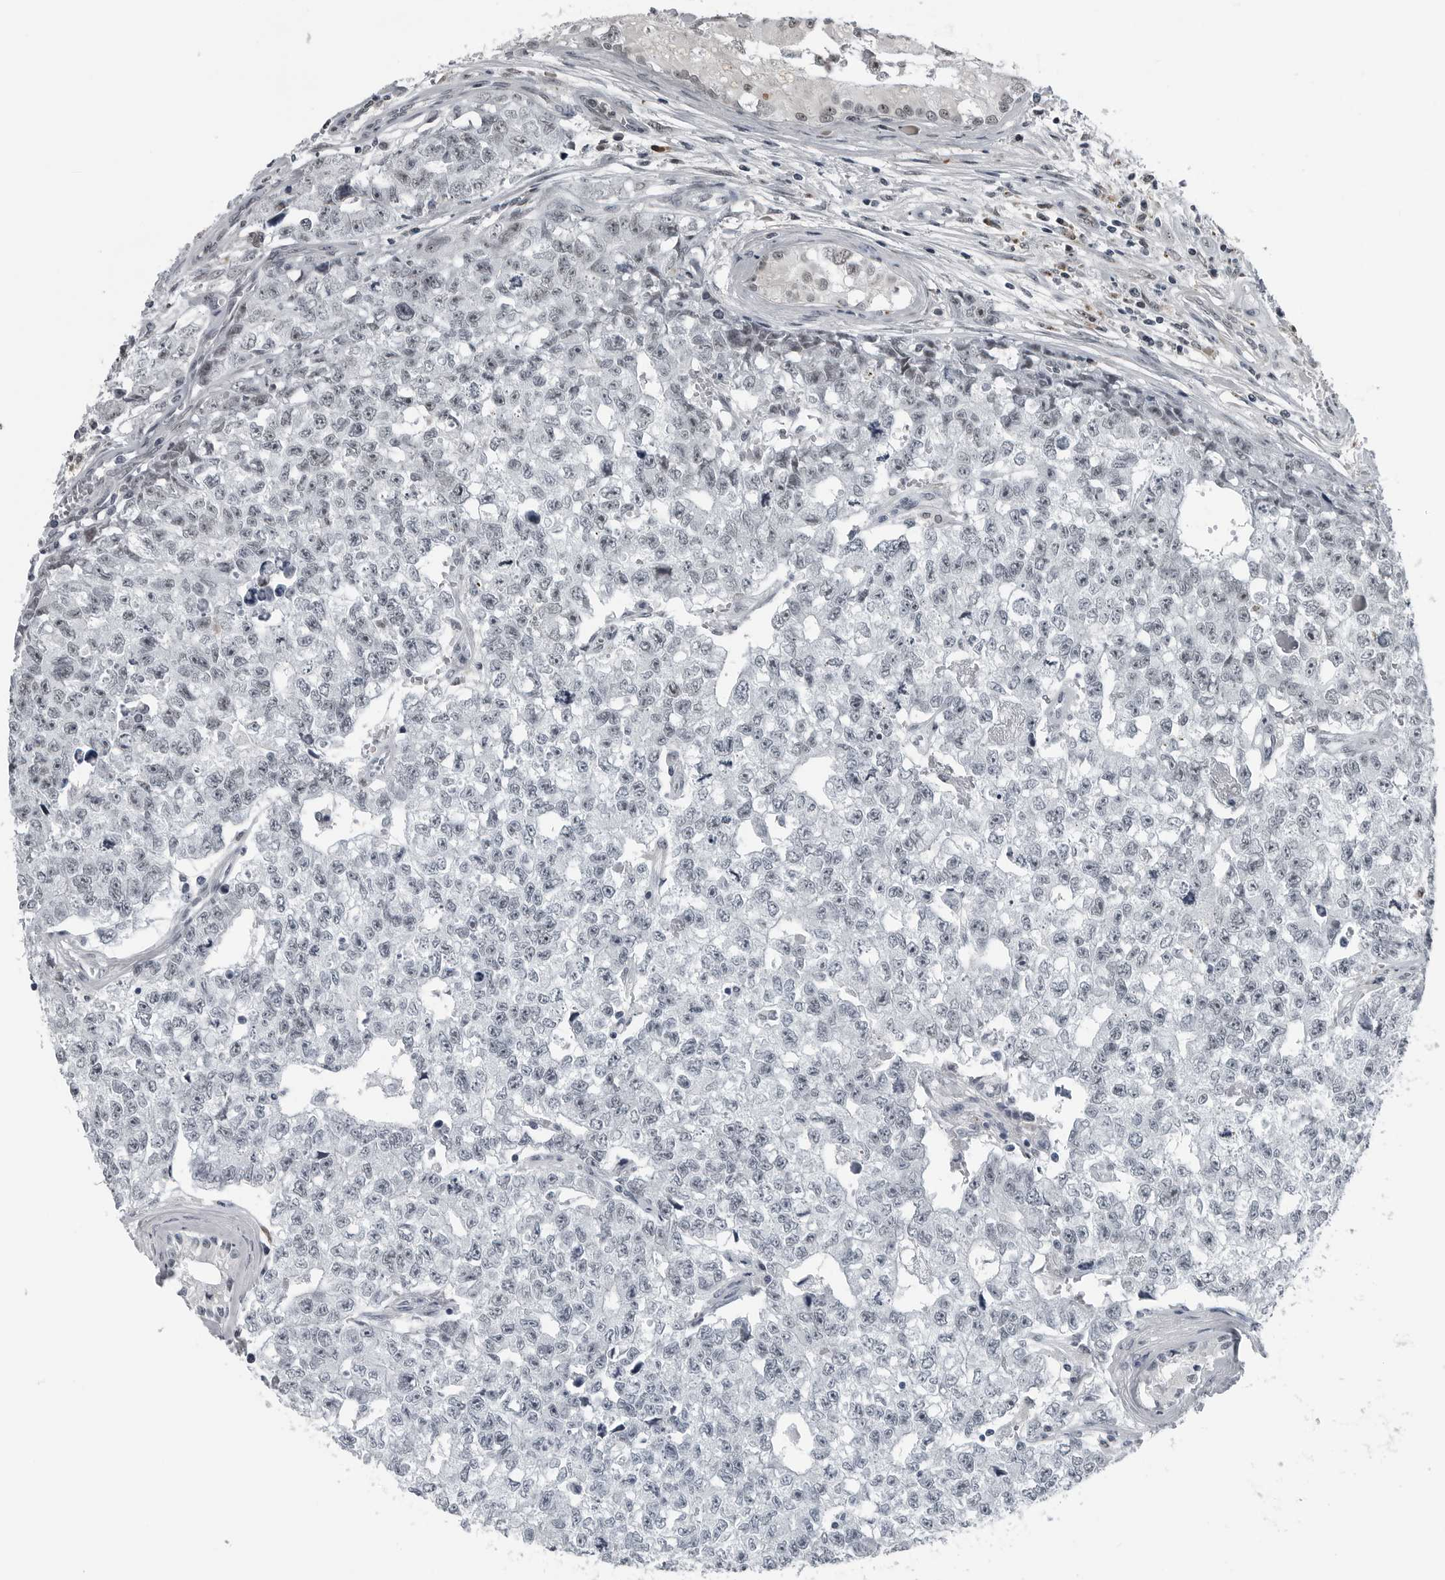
{"staining": {"intensity": "negative", "quantity": "none", "location": "none"}, "tissue": "testis cancer", "cell_type": "Tumor cells", "image_type": "cancer", "snomed": [{"axis": "morphology", "description": "Carcinoma, Embryonal, NOS"}, {"axis": "topography", "description": "Testis"}], "caption": "IHC photomicrograph of testis cancer stained for a protein (brown), which demonstrates no expression in tumor cells. (Immunohistochemistry (ihc), brightfield microscopy, high magnification).", "gene": "AKR1A1", "patient": {"sex": "male", "age": 28}}